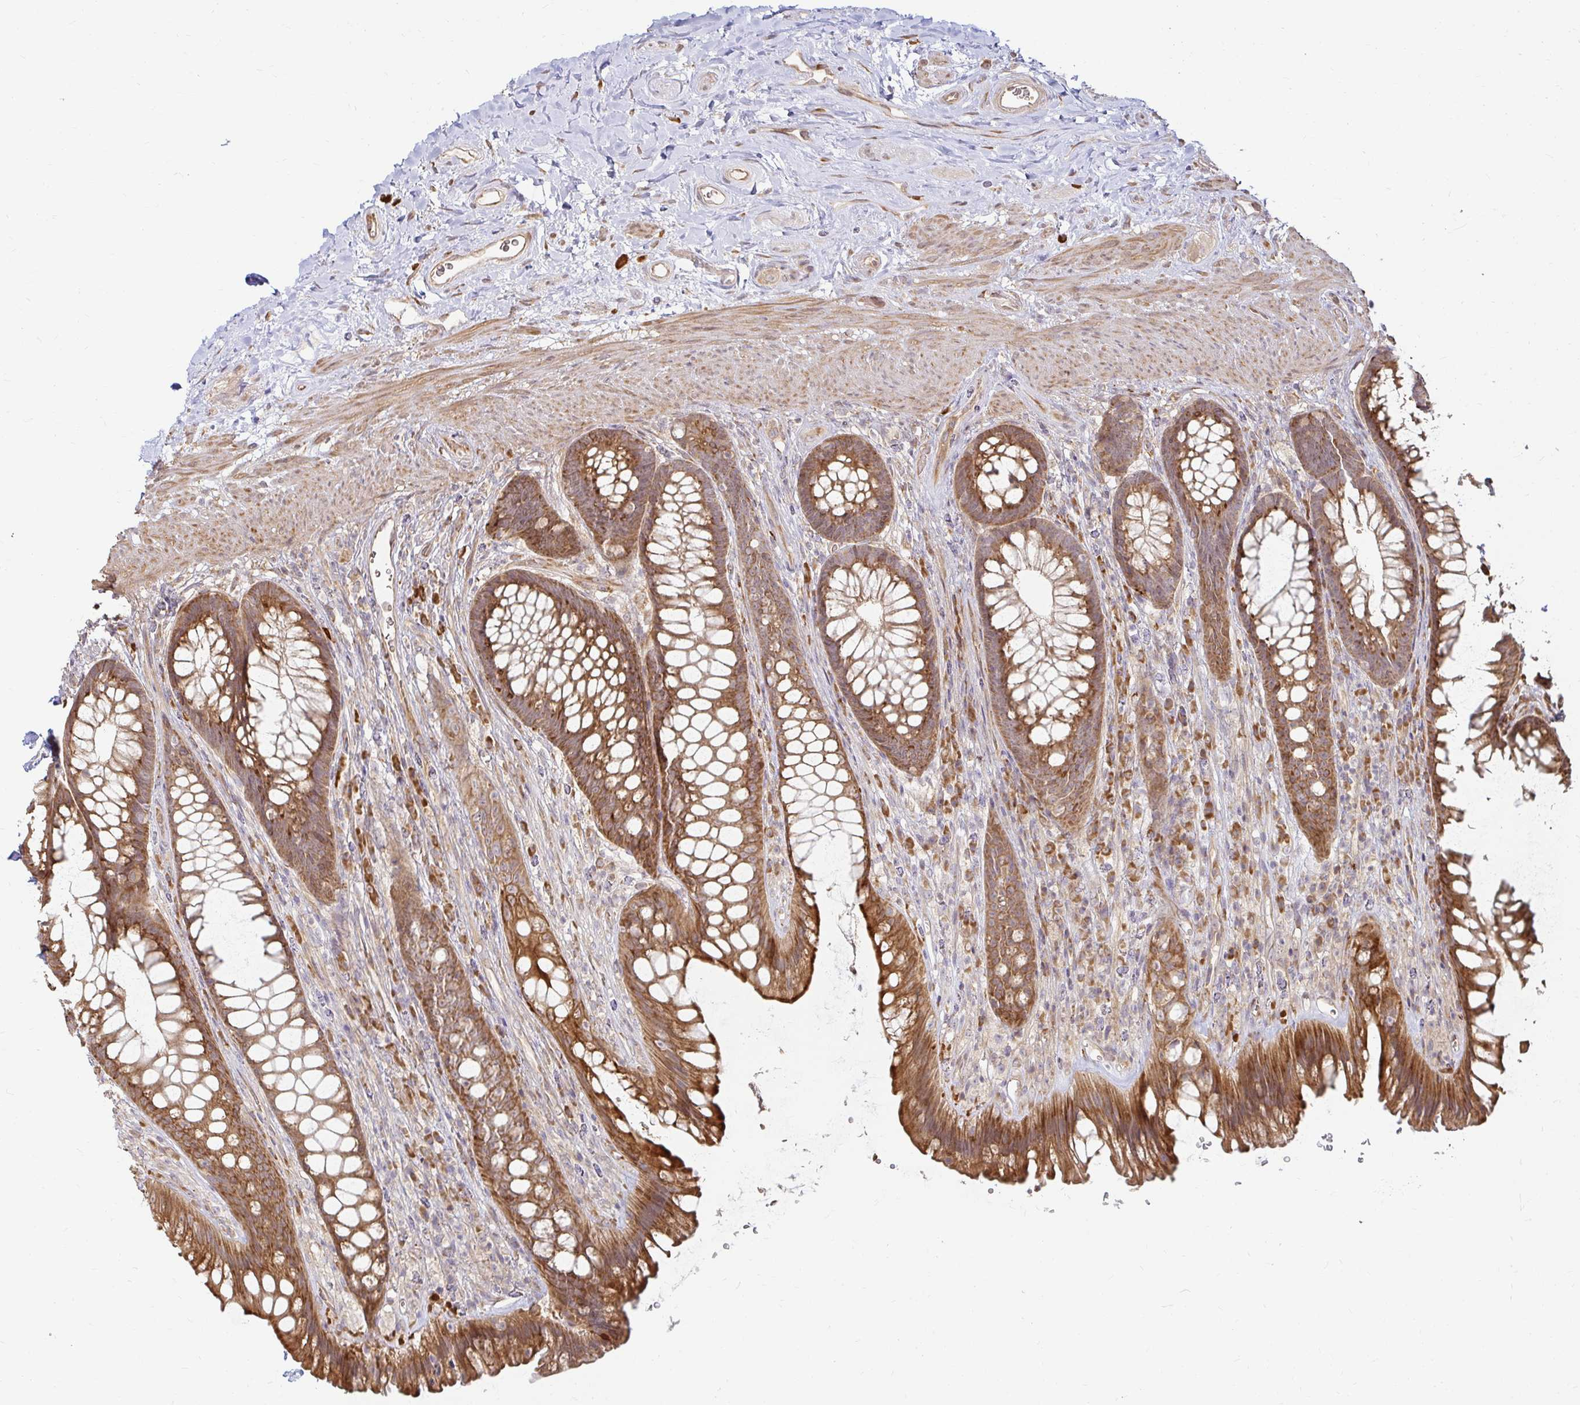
{"staining": {"intensity": "moderate", "quantity": ">75%", "location": "cytoplasmic/membranous"}, "tissue": "rectum", "cell_type": "Glandular cells", "image_type": "normal", "snomed": [{"axis": "morphology", "description": "Normal tissue, NOS"}, {"axis": "topography", "description": "Rectum"}], "caption": "Moderate cytoplasmic/membranous protein expression is seen in approximately >75% of glandular cells in rectum. (DAB (3,3'-diaminobenzidine) IHC with brightfield microscopy, high magnification).", "gene": "CAST", "patient": {"sex": "male", "age": 53}}